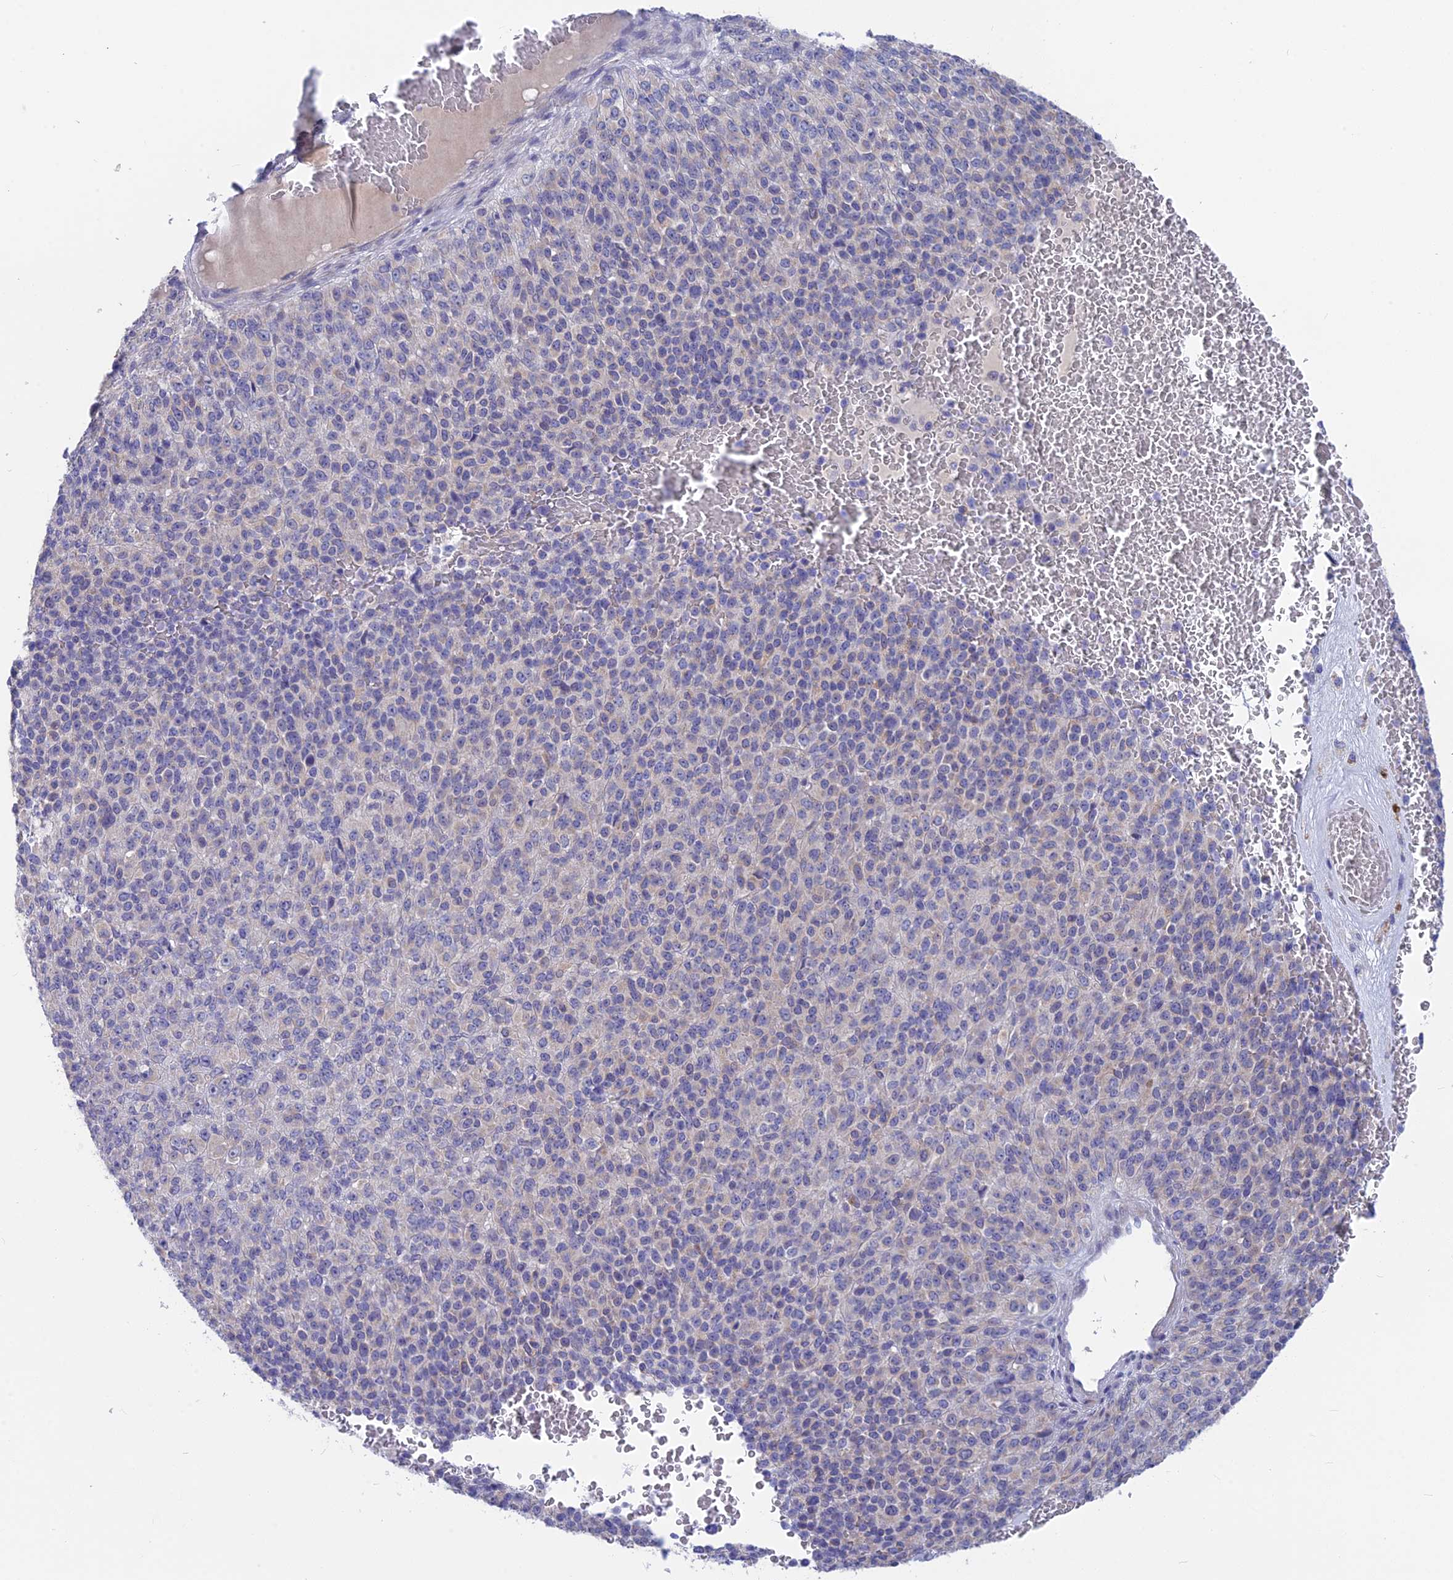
{"staining": {"intensity": "negative", "quantity": "none", "location": "none"}, "tissue": "melanoma", "cell_type": "Tumor cells", "image_type": "cancer", "snomed": [{"axis": "morphology", "description": "Malignant melanoma, Metastatic site"}, {"axis": "topography", "description": "Brain"}], "caption": "DAB immunohistochemical staining of human malignant melanoma (metastatic site) shows no significant expression in tumor cells.", "gene": "SNTN", "patient": {"sex": "female", "age": 56}}